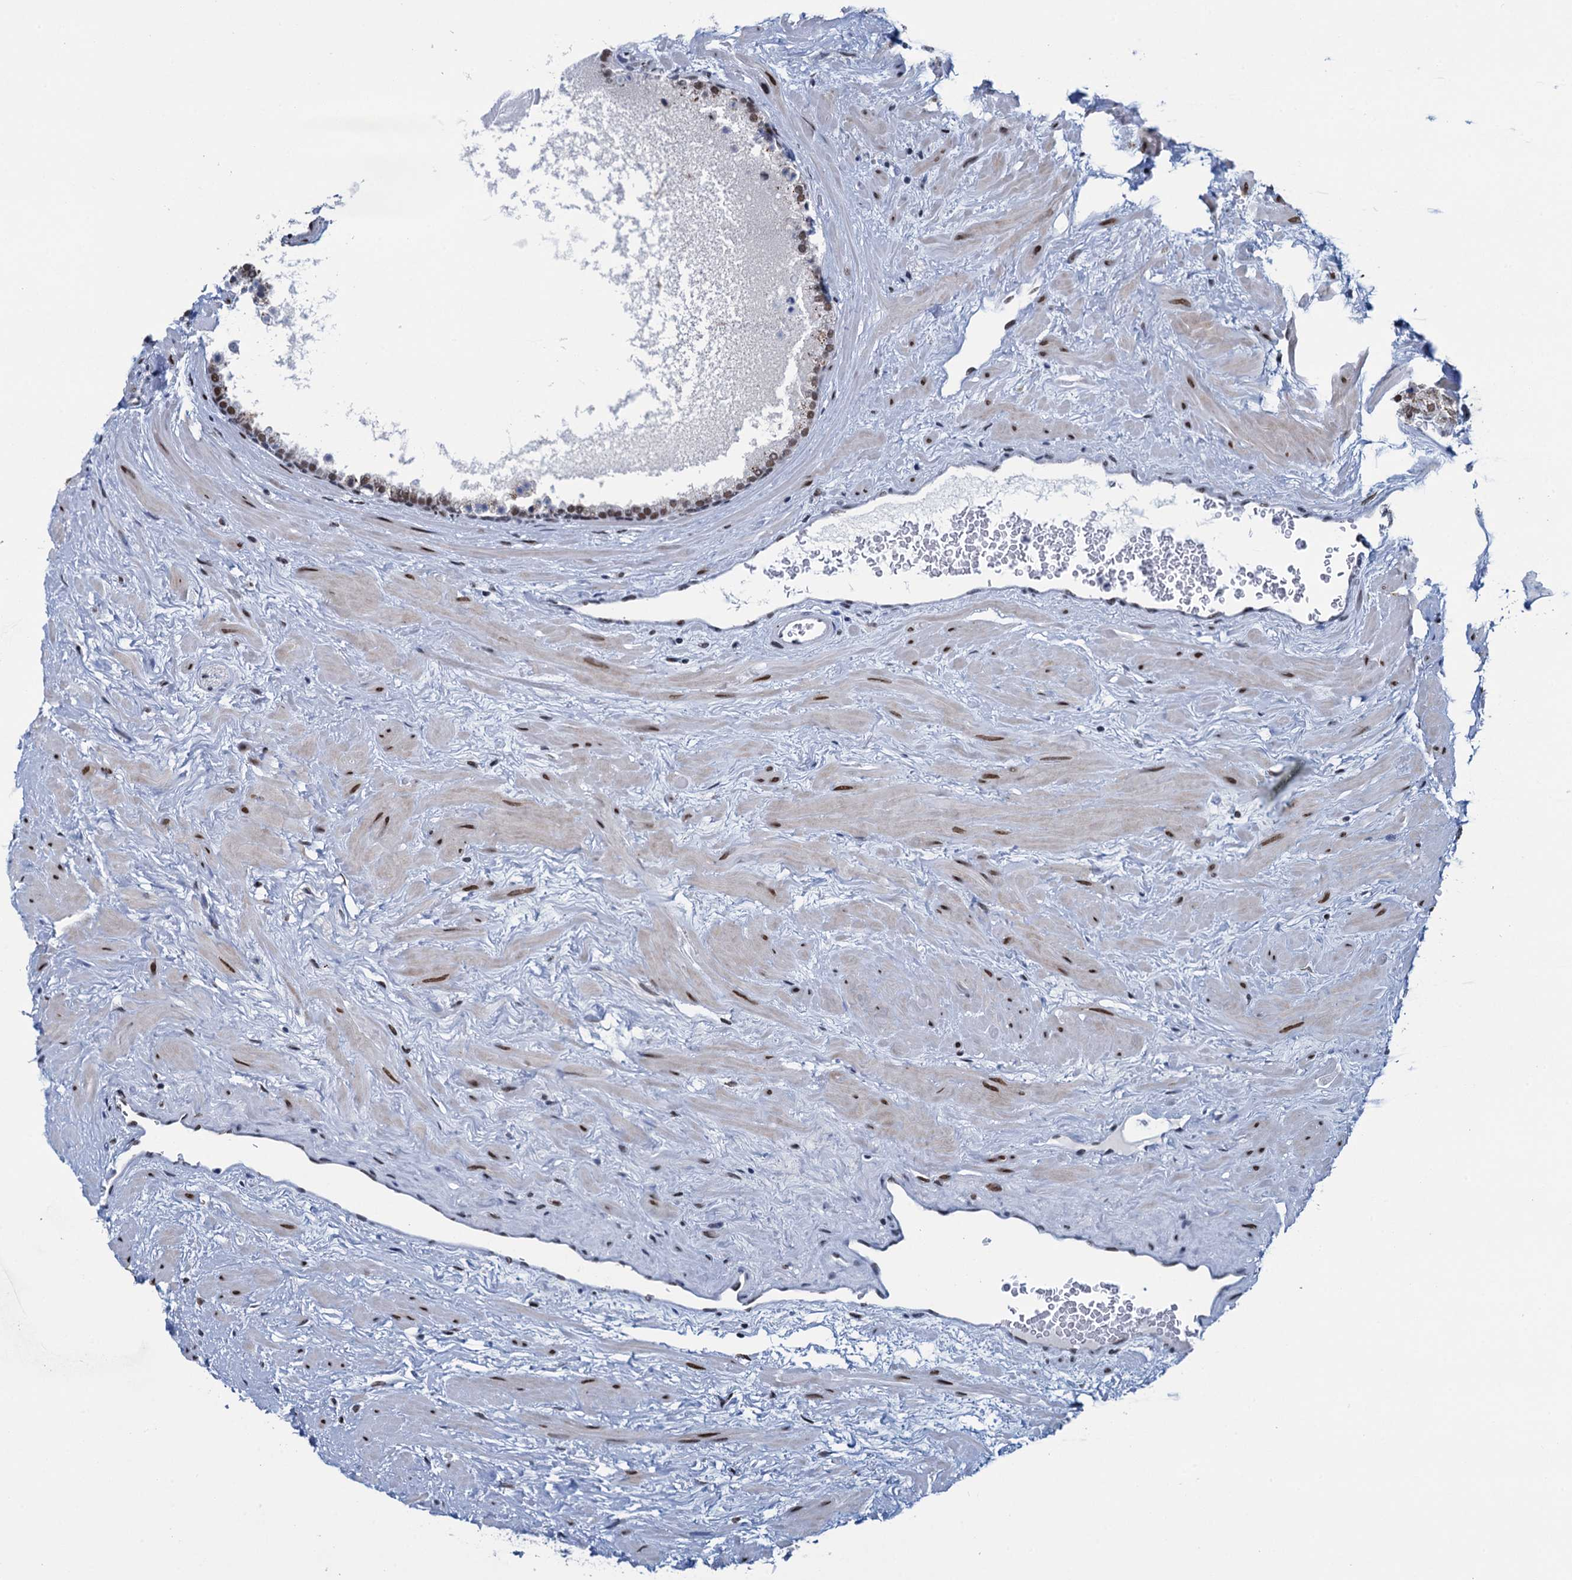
{"staining": {"intensity": "moderate", "quantity": ">75%", "location": "nuclear"}, "tissue": "prostate", "cell_type": "Glandular cells", "image_type": "normal", "snomed": [{"axis": "morphology", "description": "Normal tissue, NOS"}, {"axis": "topography", "description": "Prostate"}], "caption": "An immunohistochemistry histopathology image of normal tissue is shown. Protein staining in brown shows moderate nuclear positivity in prostate within glandular cells. The protein of interest is stained brown, and the nuclei are stained in blue (DAB IHC with brightfield microscopy, high magnification).", "gene": "HNRNPUL2", "patient": {"sex": "male", "age": 48}}